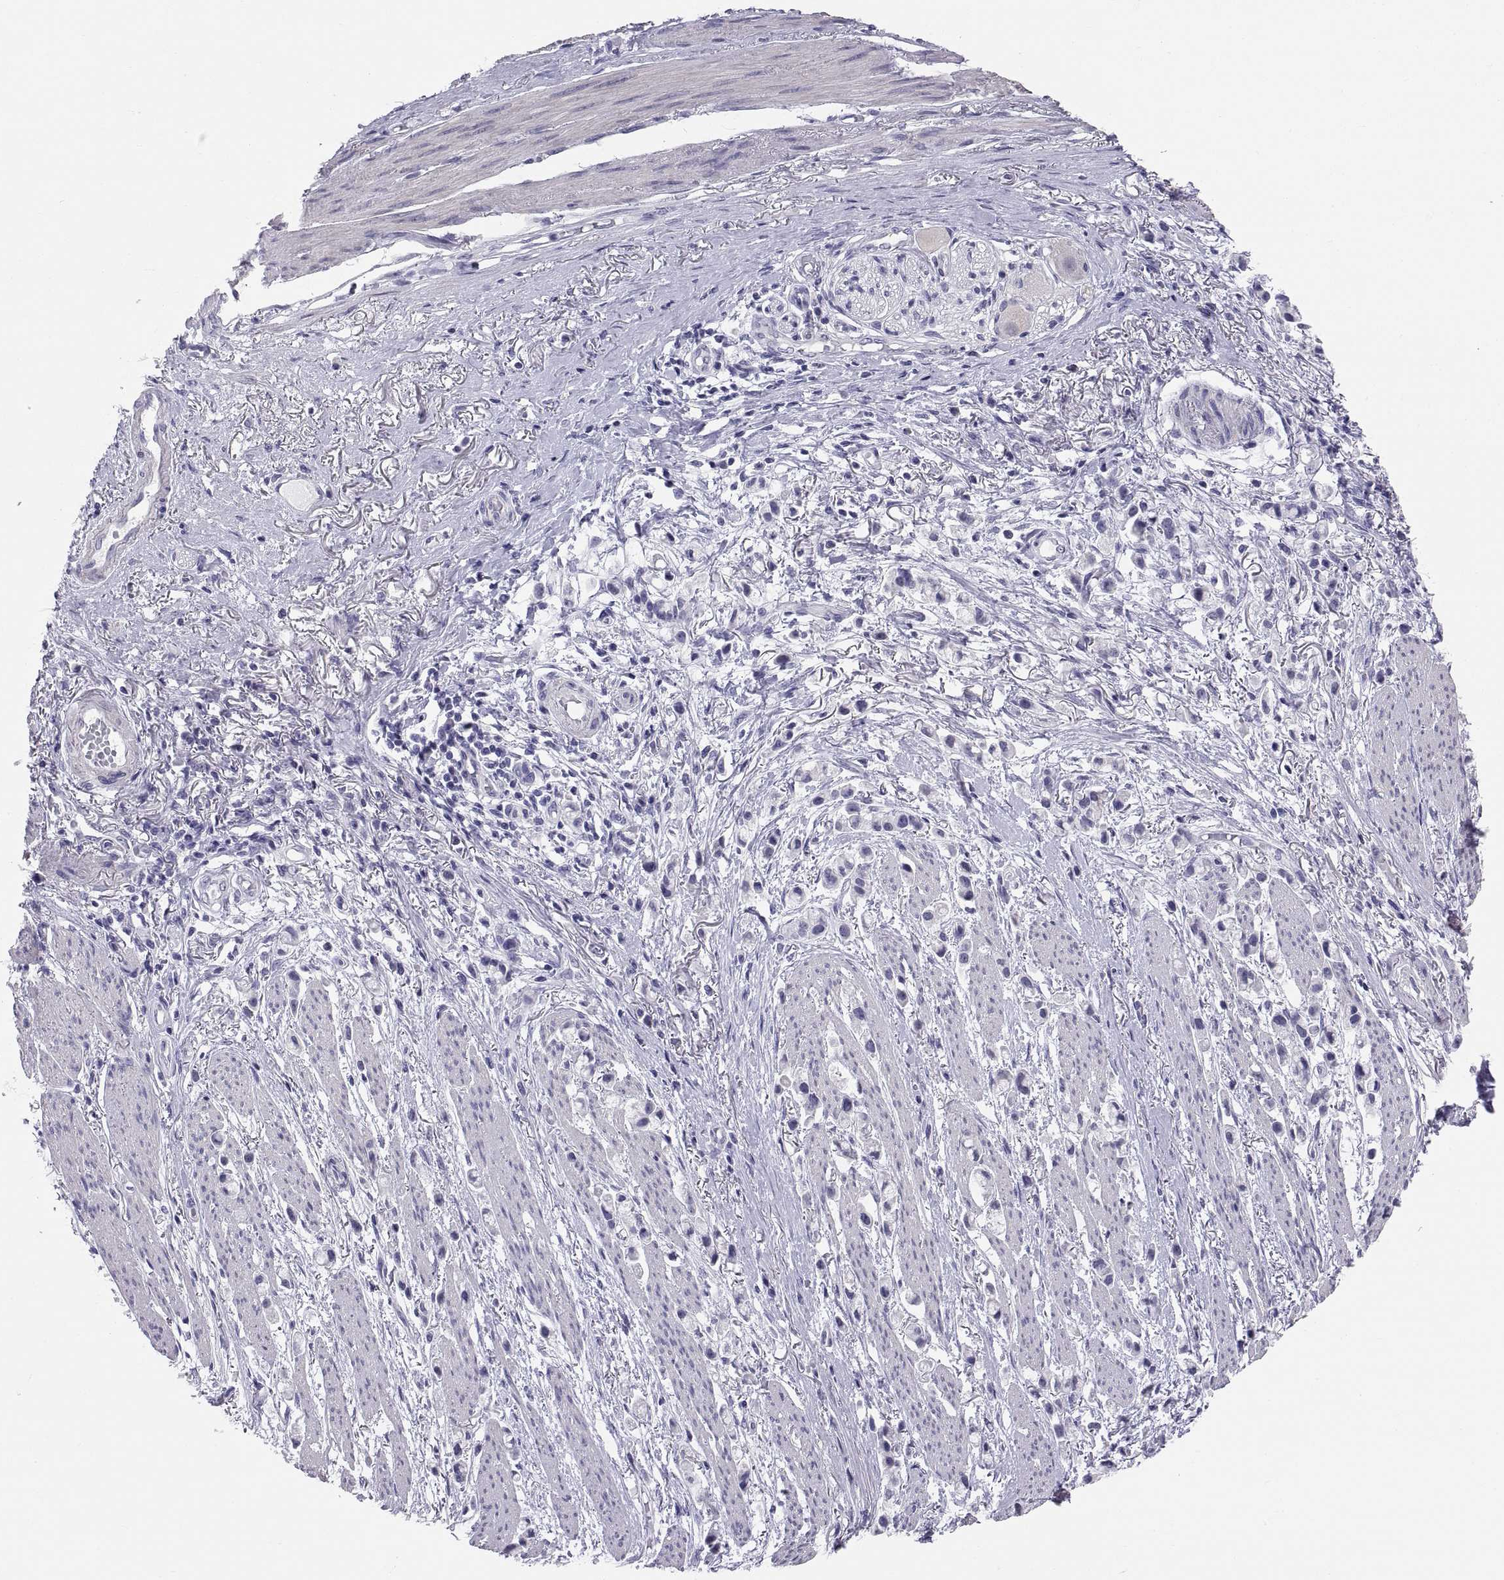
{"staining": {"intensity": "negative", "quantity": "none", "location": "none"}, "tissue": "stomach cancer", "cell_type": "Tumor cells", "image_type": "cancer", "snomed": [{"axis": "morphology", "description": "Adenocarcinoma, NOS"}, {"axis": "topography", "description": "Stomach"}], "caption": "This is an IHC image of human stomach cancer (adenocarcinoma). There is no staining in tumor cells.", "gene": "FAM170A", "patient": {"sex": "female", "age": 81}}